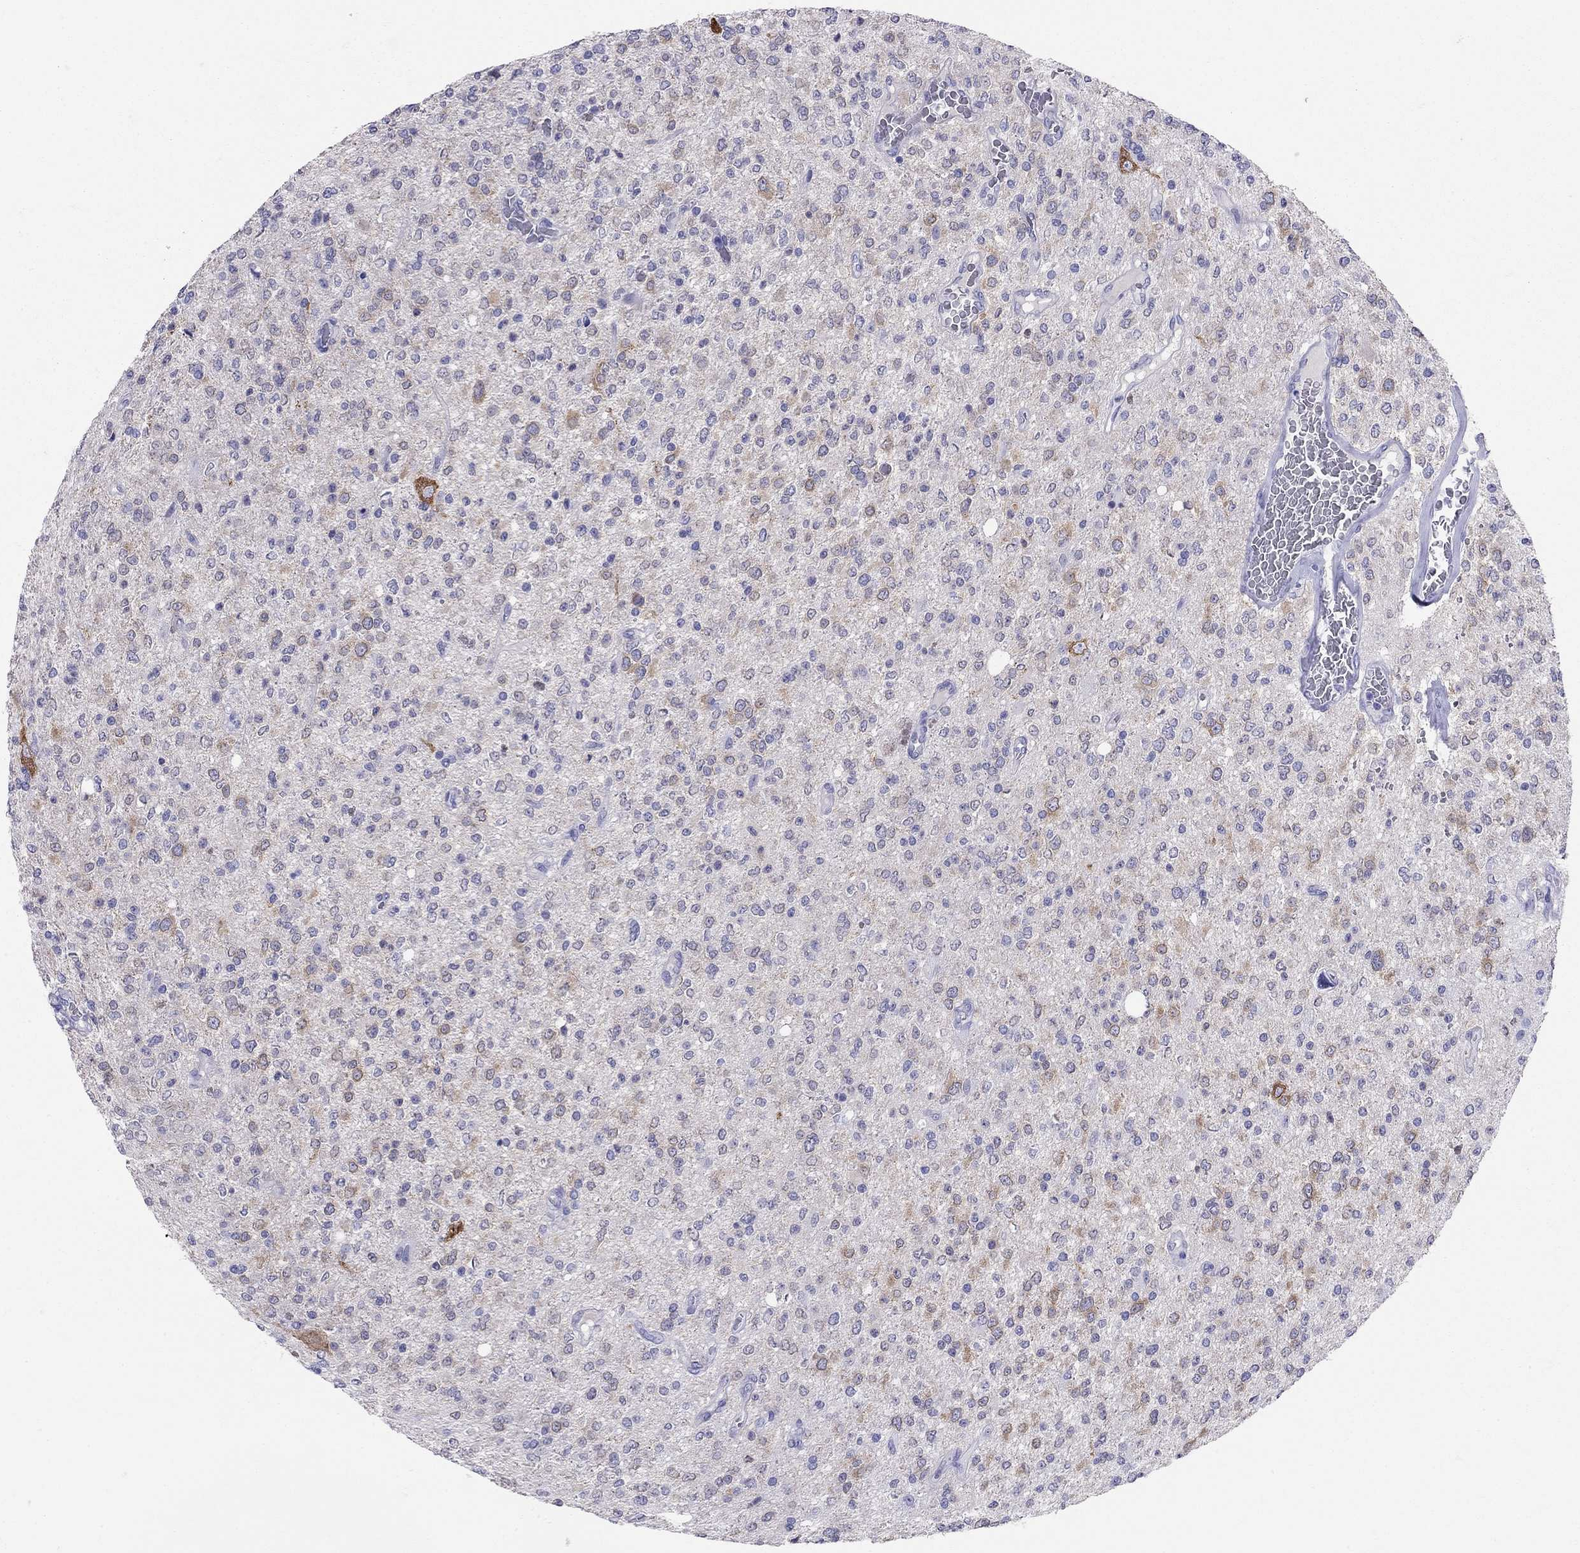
{"staining": {"intensity": "negative", "quantity": "none", "location": "none"}, "tissue": "glioma", "cell_type": "Tumor cells", "image_type": "cancer", "snomed": [{"axis": "morphology", "description": "Glioma, malignant, Low grade"}, {"axis": "topography", "description": "Brain"}], "caption": "An IHC photomicrograph of malignant glioma (low-grade) is shown. There is no staining in tumor cells of malignant glioma (low-grade).", "gene": "GRIA2", "patient": {"sex": "male", "age": 67}}